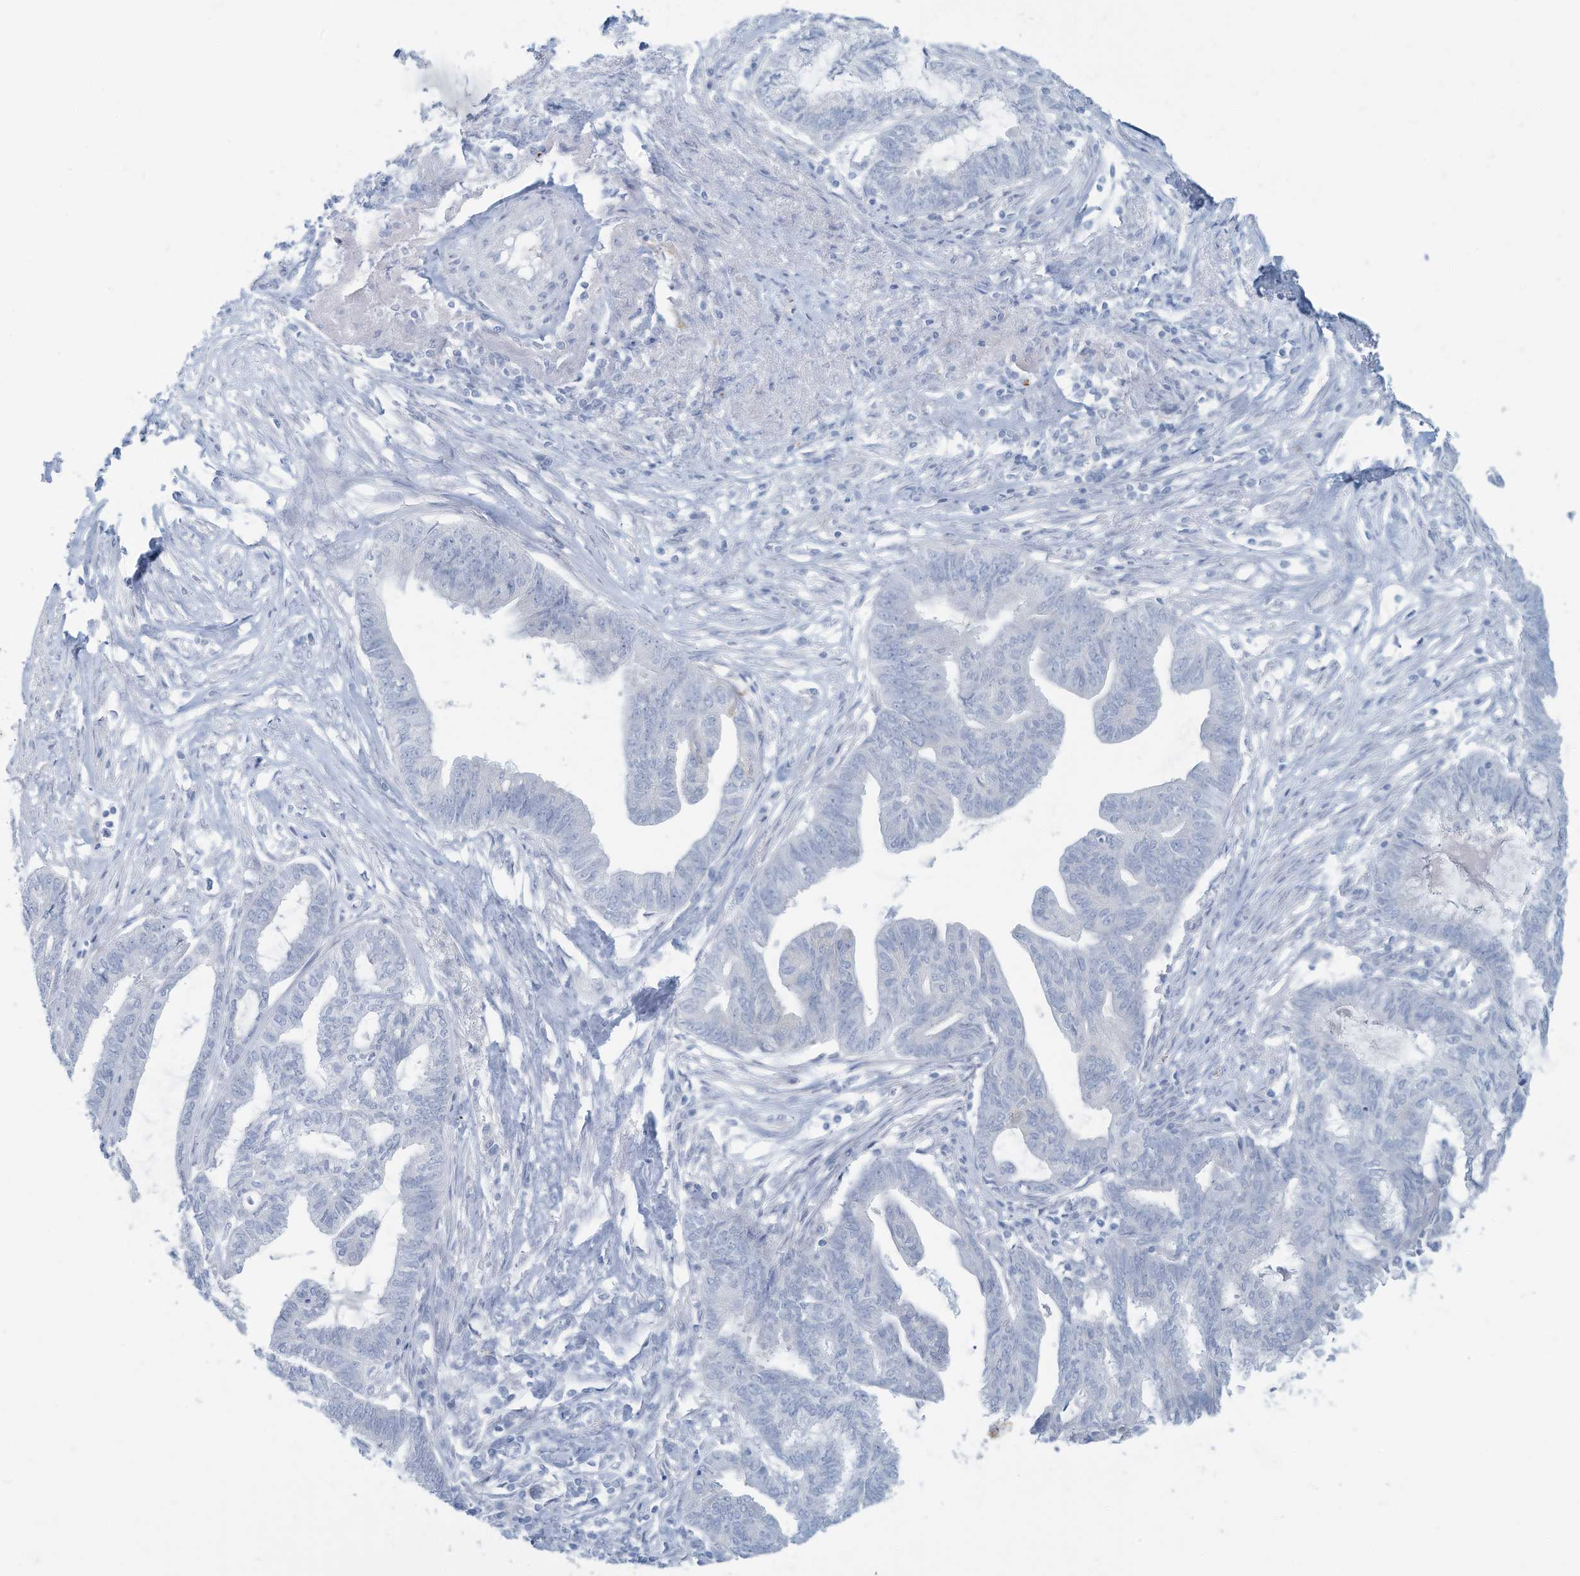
{"staining": {"intensity": "negative", "quantity": "none", "location": "none"}, "tissue": "endometrial cancer", "cell_type": "Tumor cells", "image_type": "cancer", "snomed": [{"axis": "morphology", "description": "Adenocarcinoma, NOS"}, {"axis": "topography", "description": "Endometrium"}], "caption": "This is an immunohistochemistry image of endometrial cancer. There is no expression in tumor cells.", "gene": "ERI2", "patient": {"sex": "female", "age": 86}}